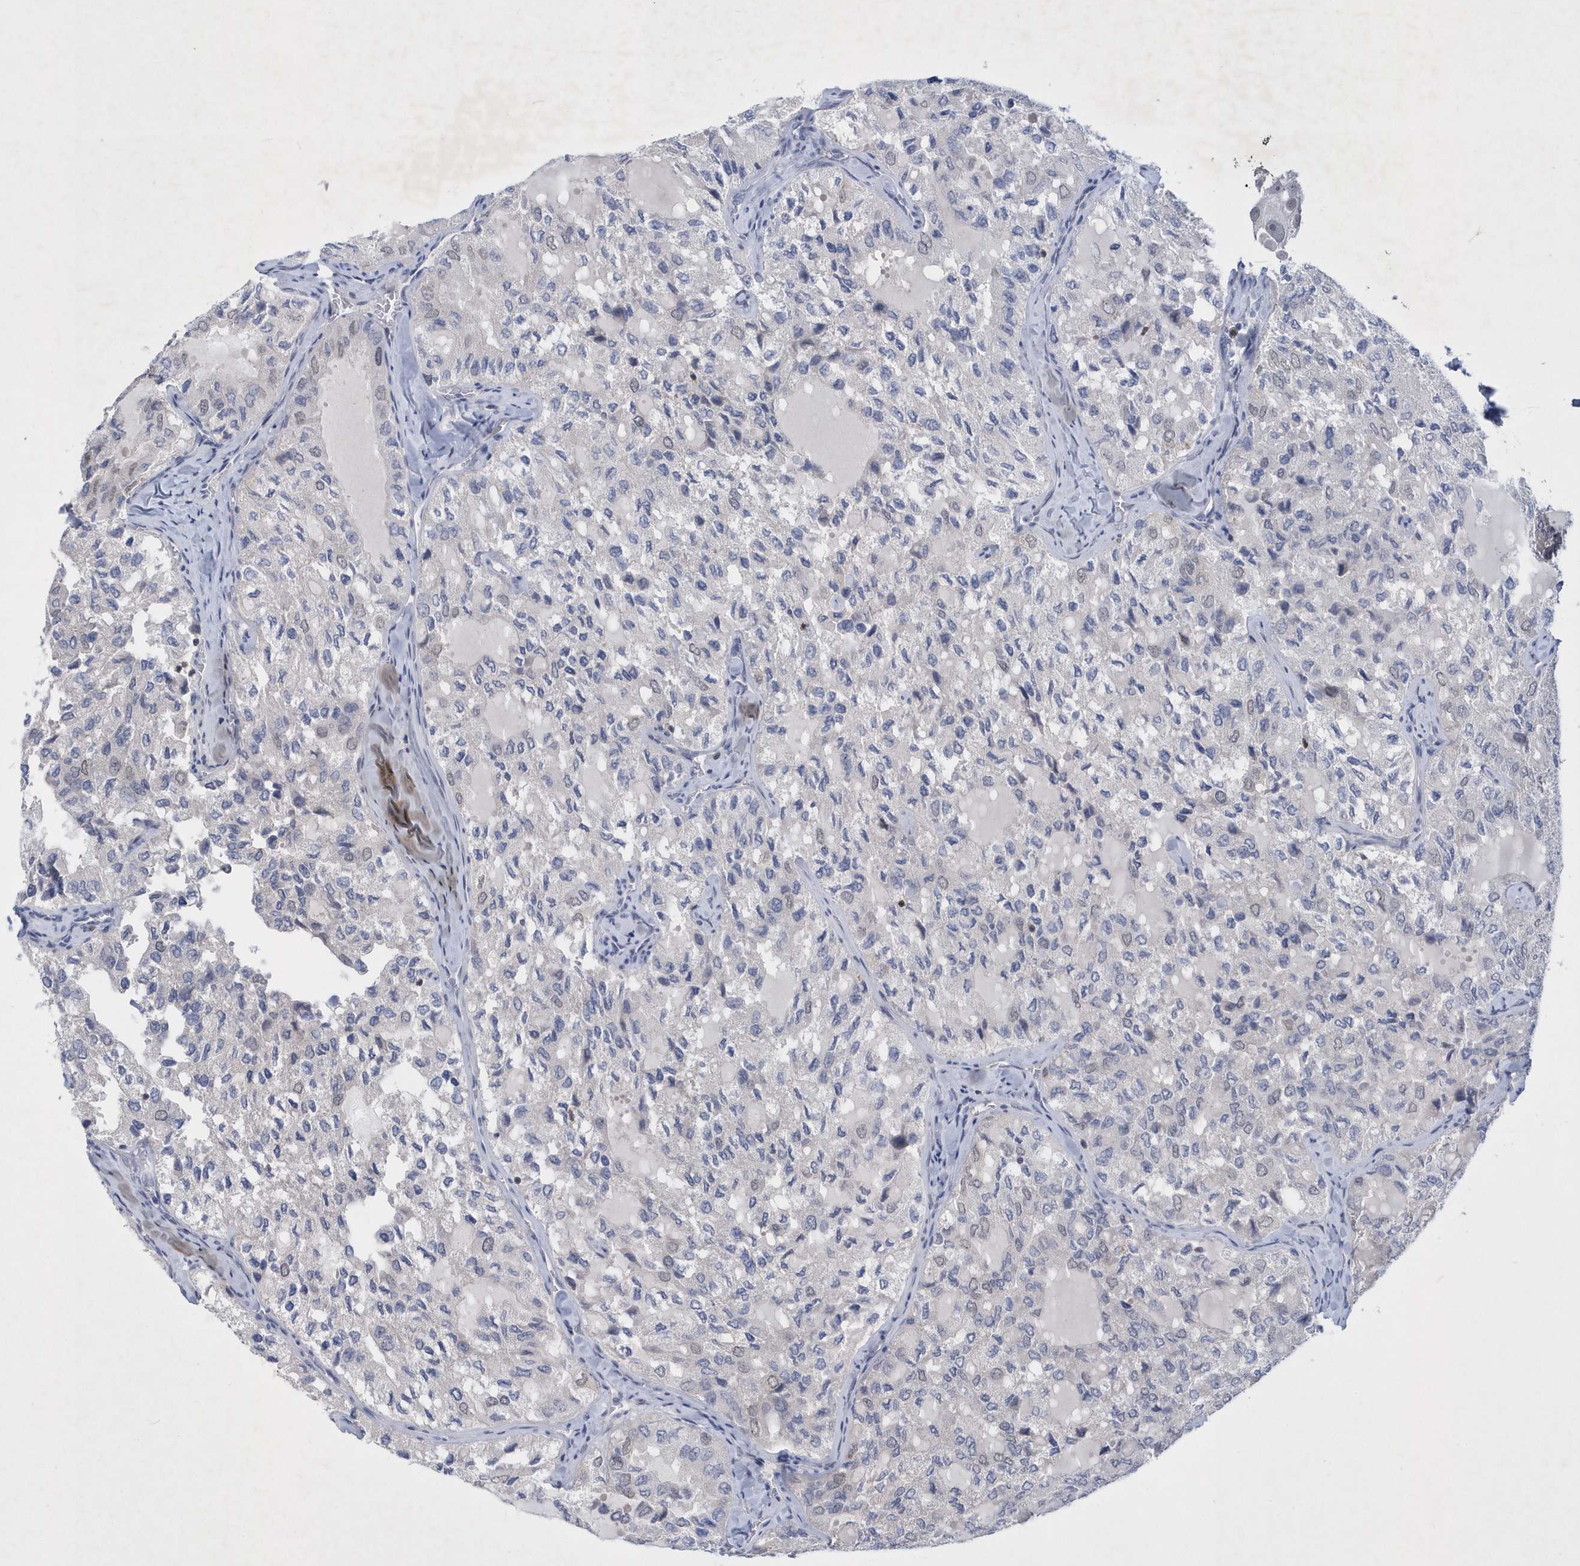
{"staining": {"intensity": "negative", "quantity": "none", "location": "none"}, "tissue": "thyroid cancer", "cell_type": "Tumor cells", "image_type": "cancer", "snomed": [{"axis": "morphology", "description": "Follicular adenoma carcinoma, NOS"}, {"axis": "topography", "description": "Thyroid gland"}], "caption": "This is a image of immunohistochemistry (IHC) staining of follicular adenoma carcinoma (thyroid), which shows no positivity in tumor cells.", "gene": "SRGAP3", "patient": {"sex": "male", "age": 75}}